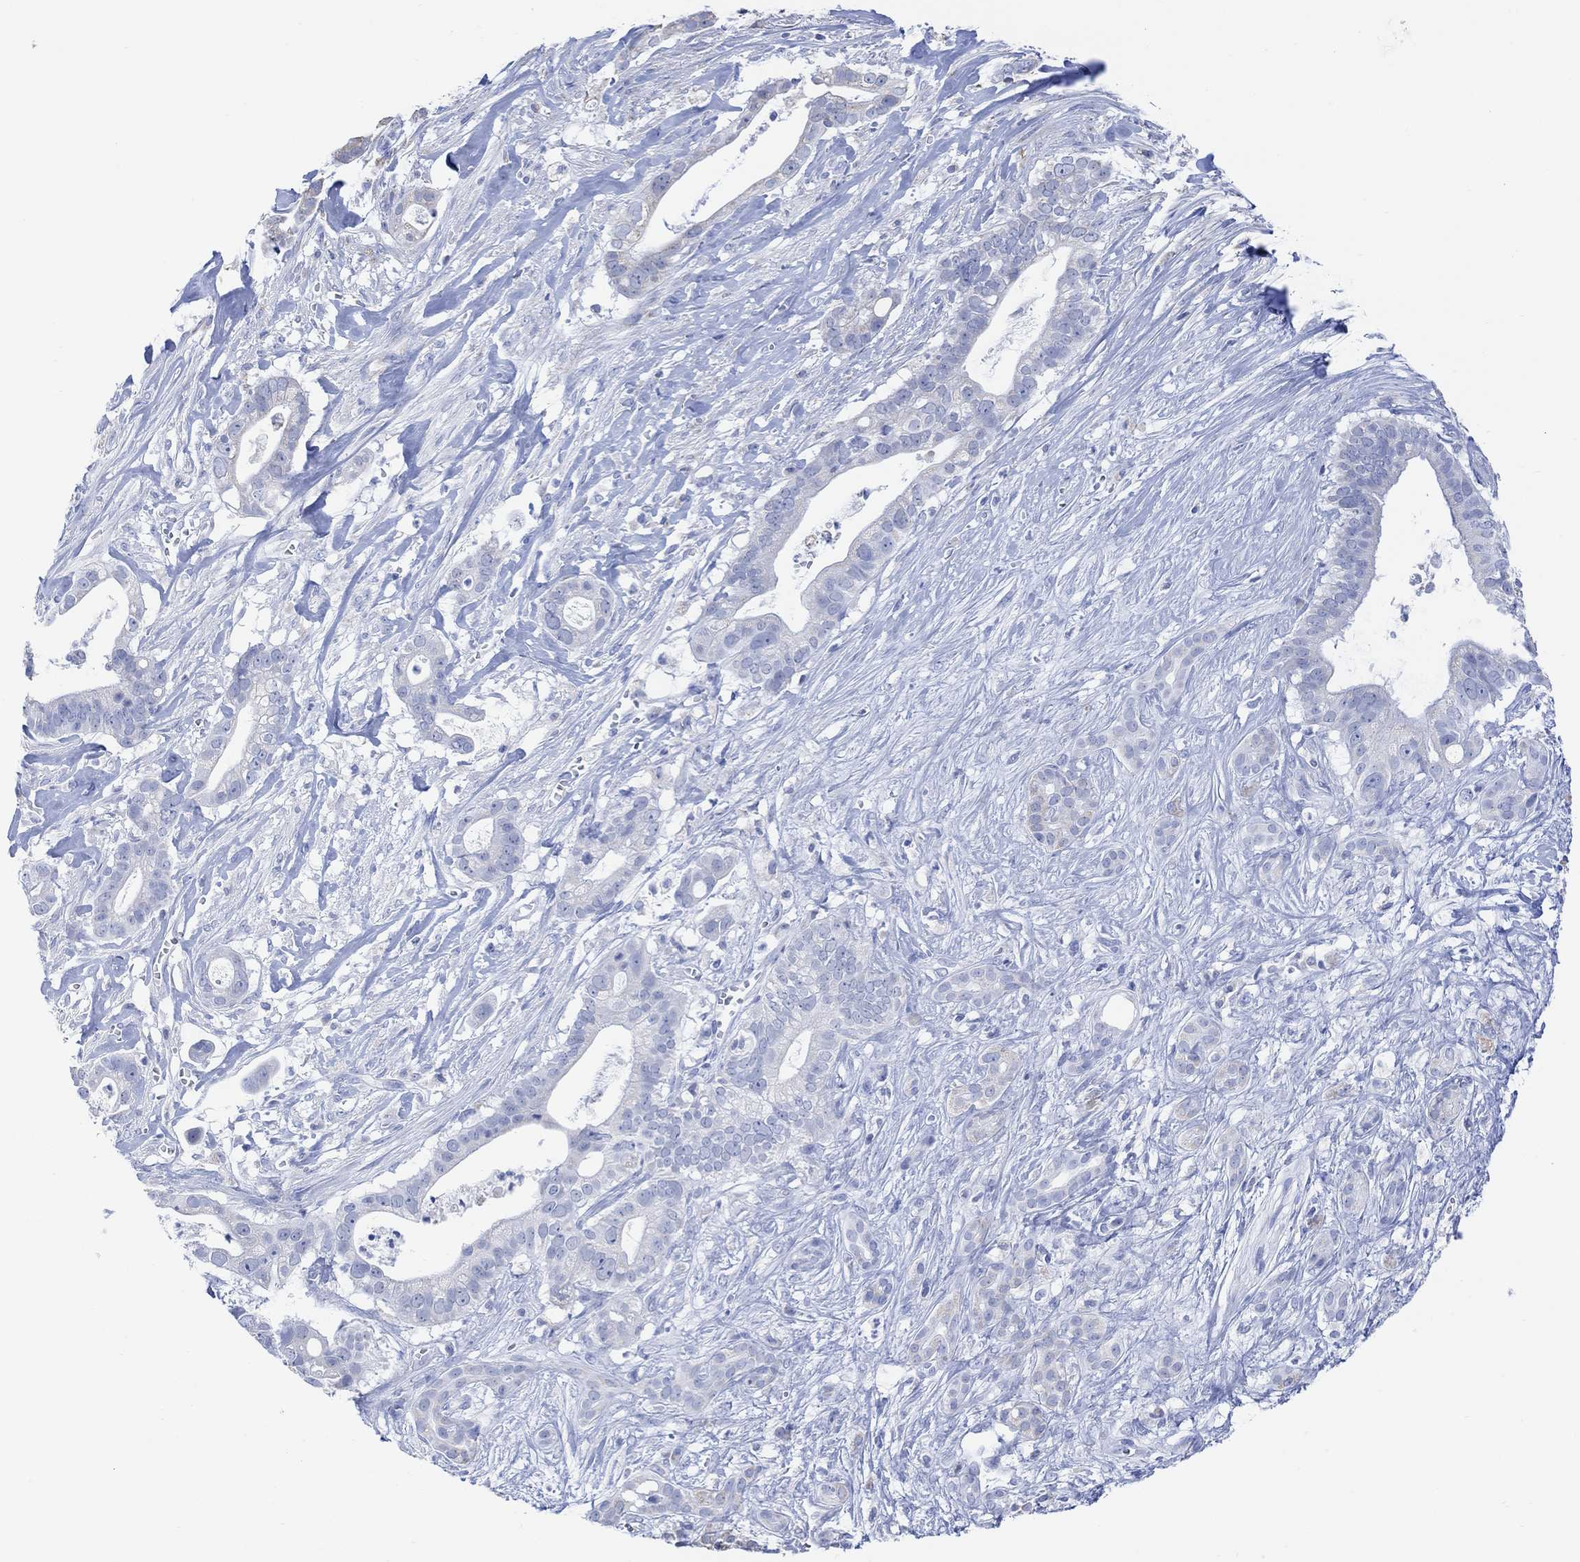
{"staining": {"intensity": "negative", "quantity": "none", "location": "none"}, "tissue": "pancreatic cancer", "cell_type": "Tumor cells", "image_type": "cancer", "snomed": [{"axis": "morphology", "description": "Adenocarcinoma, NOS"}, {"axis": "topography", "description": "Pancreas"}], "caption": "An immunohistochemistry micrograph of pancreatic cancer (adenocarcinoma) is shown. There is no staining in tumor cells of pancreatic cancer (adenocarcinoma). (Brightfield microscopy of DAB immunohistochemistry at high magnification).", "gene": "SYT12", "patient": {"sex": "male", "age": 61}}